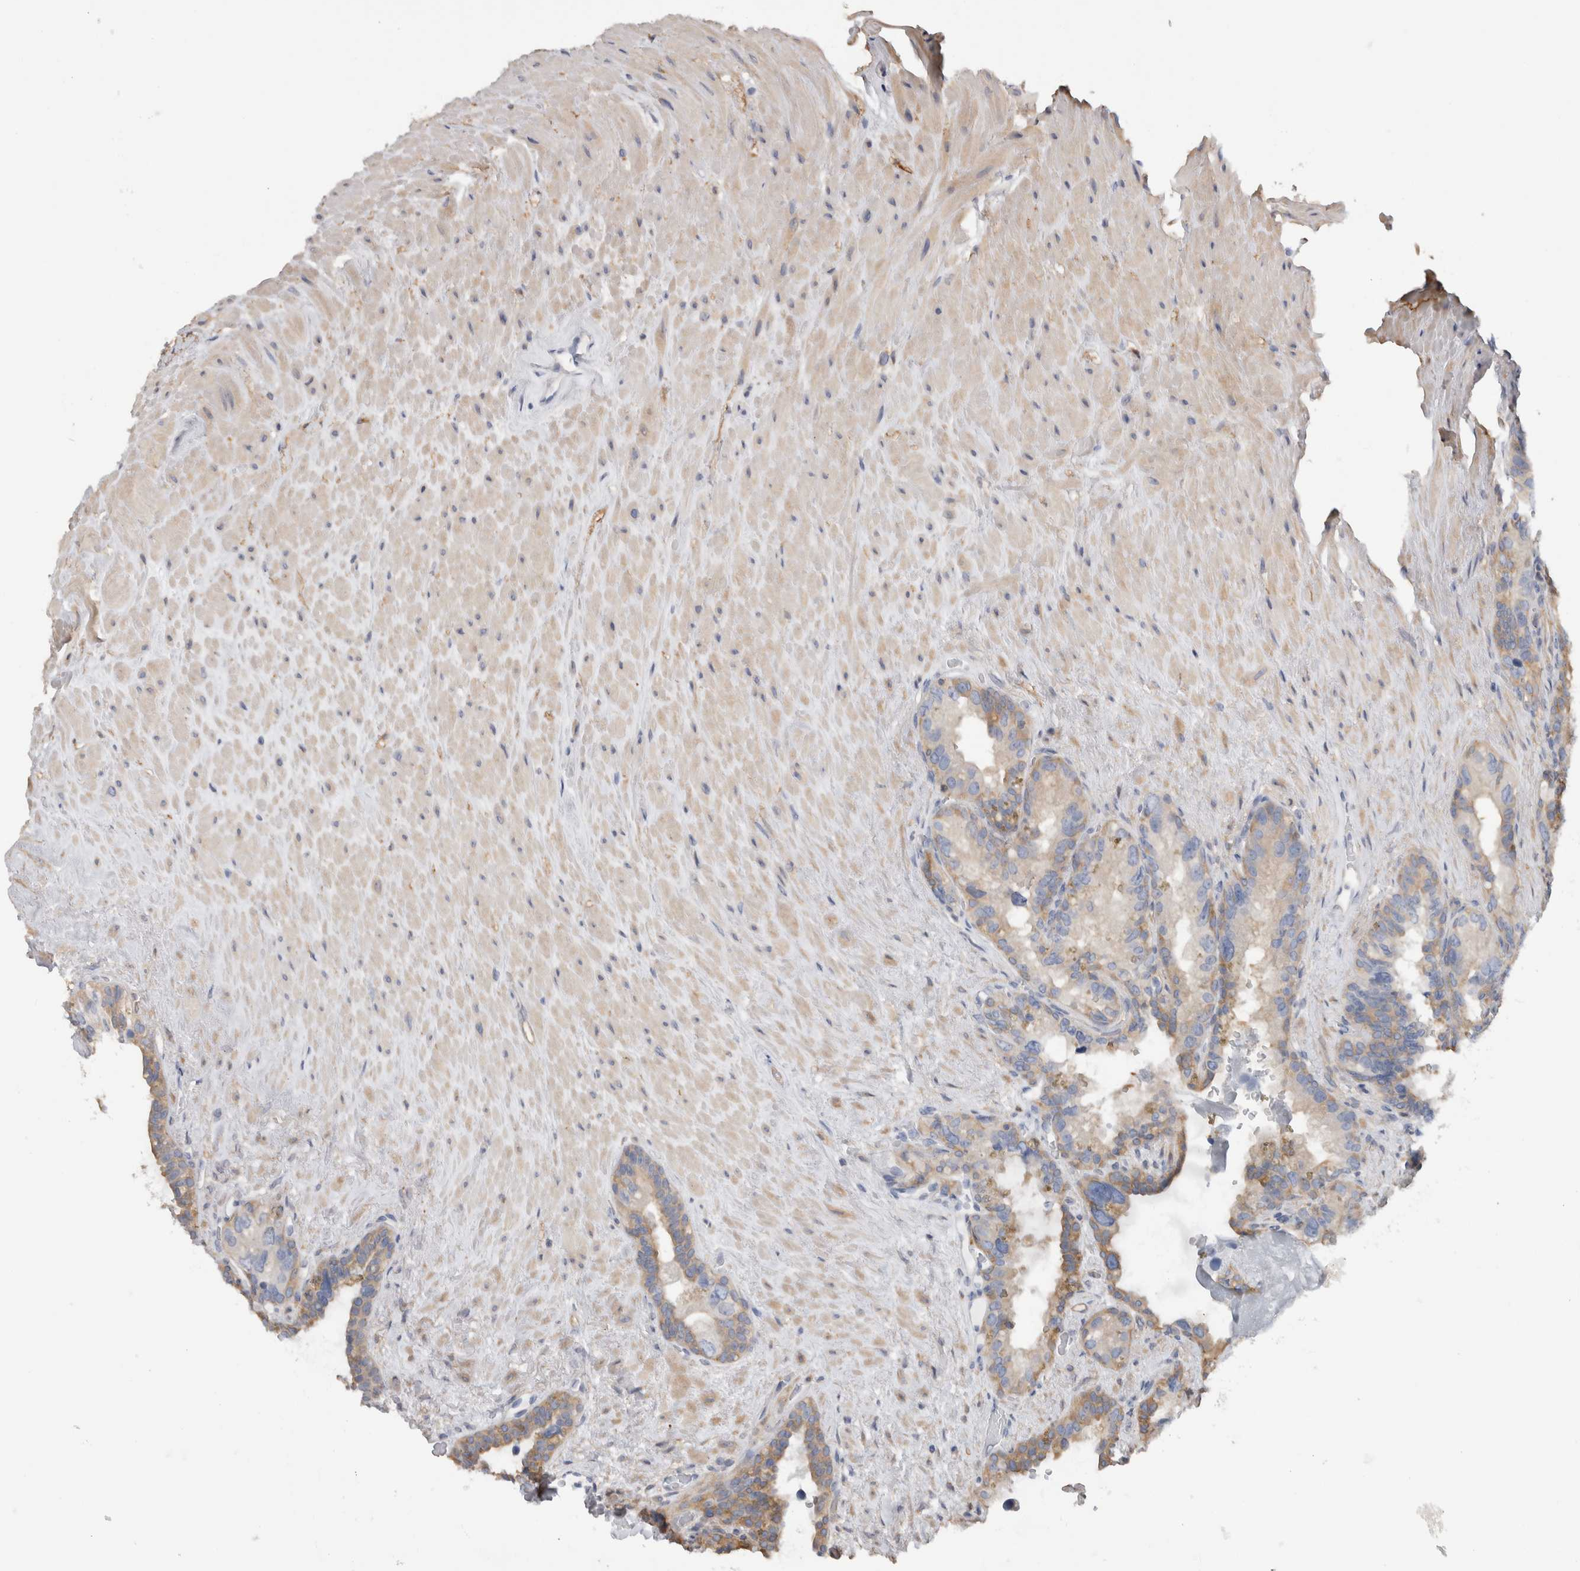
{"staining": {"intensity": "moderate", "quantity": "<25%", "location": "cytoplasmic/membranous"}, "tissue": "seminal vesicle", "cell_type": "Glandular cells", "image_type": "normal", "snomed": [{"axis": "morphology", "description": "Normal tissue, NOS"}, {"axis": "topography", "description": "Seminal veicle"}], "caption": "Brown immunohistochemical staining in normal human seminal vesicle shows moderate cytoplasmic/membranous positivity in approximately <25% of glandular cells.", "gene": "SCRN1", "patient": {"sex": "male", "age": 80}}